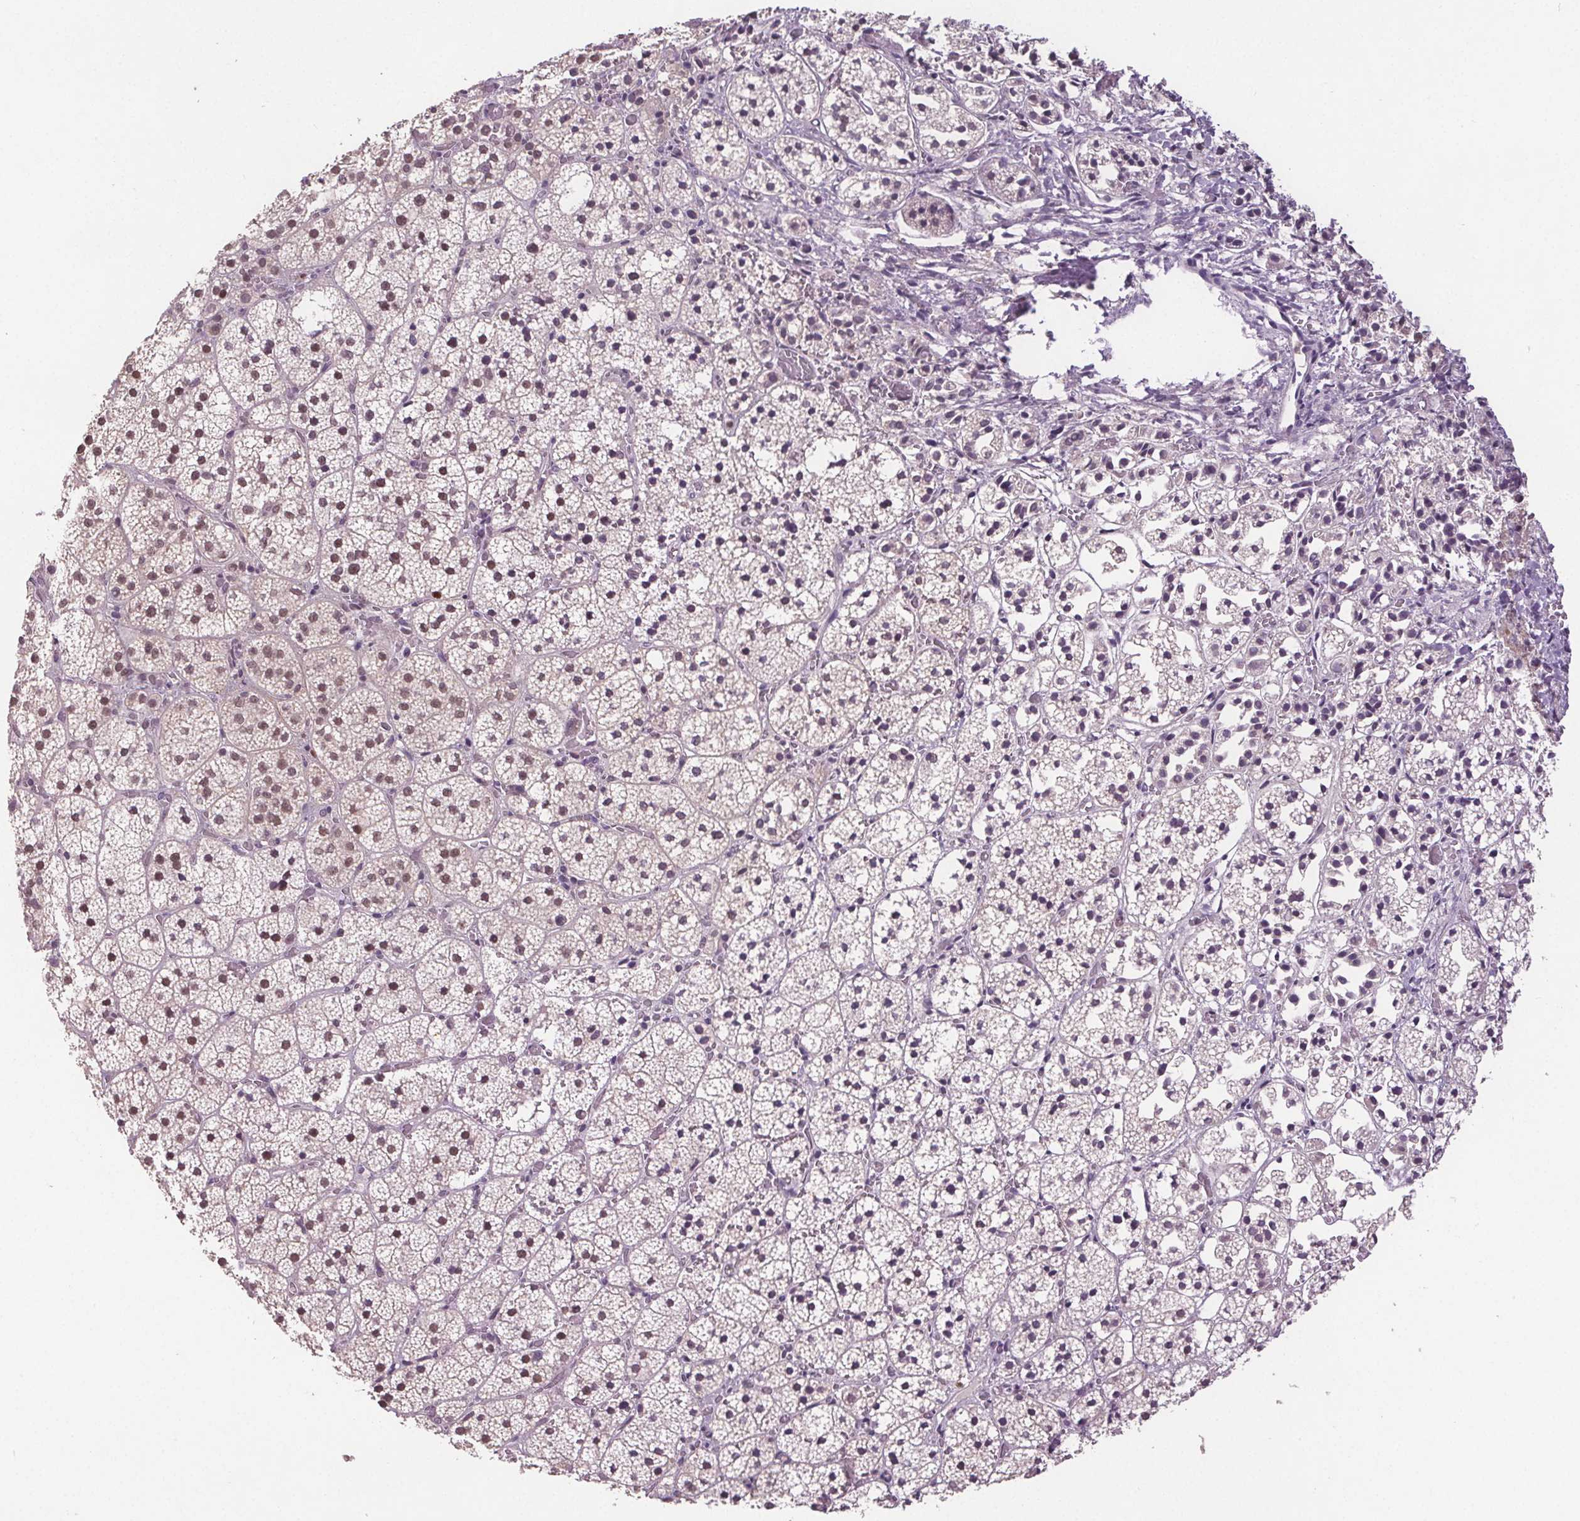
{"staining": {"intensity": "moderate", "quantity": "25%-75%", "location": "nuclear"}, "tissue": "adrenal gland", "cell_type": "Glandular cells", "image_type": "normal", "snomed": [{"axis": "morphology", "description": "Normal tissue, NOS"}, {"axis": "topography", "description": "Adrenal gland"}], "caption": "Immunohistochemical staining of benign adrenal gland displays moderate nuclear protein positivity in about 25%-75% of glandular cells. The staining was performed using DAB (3,3'-diaminobenzidine), with brown indicating positive protein expression. Nuclei are stained blue with hematoxylin.", "gene": "CENPF", "patient": {"sex": "male", "age": 53}}